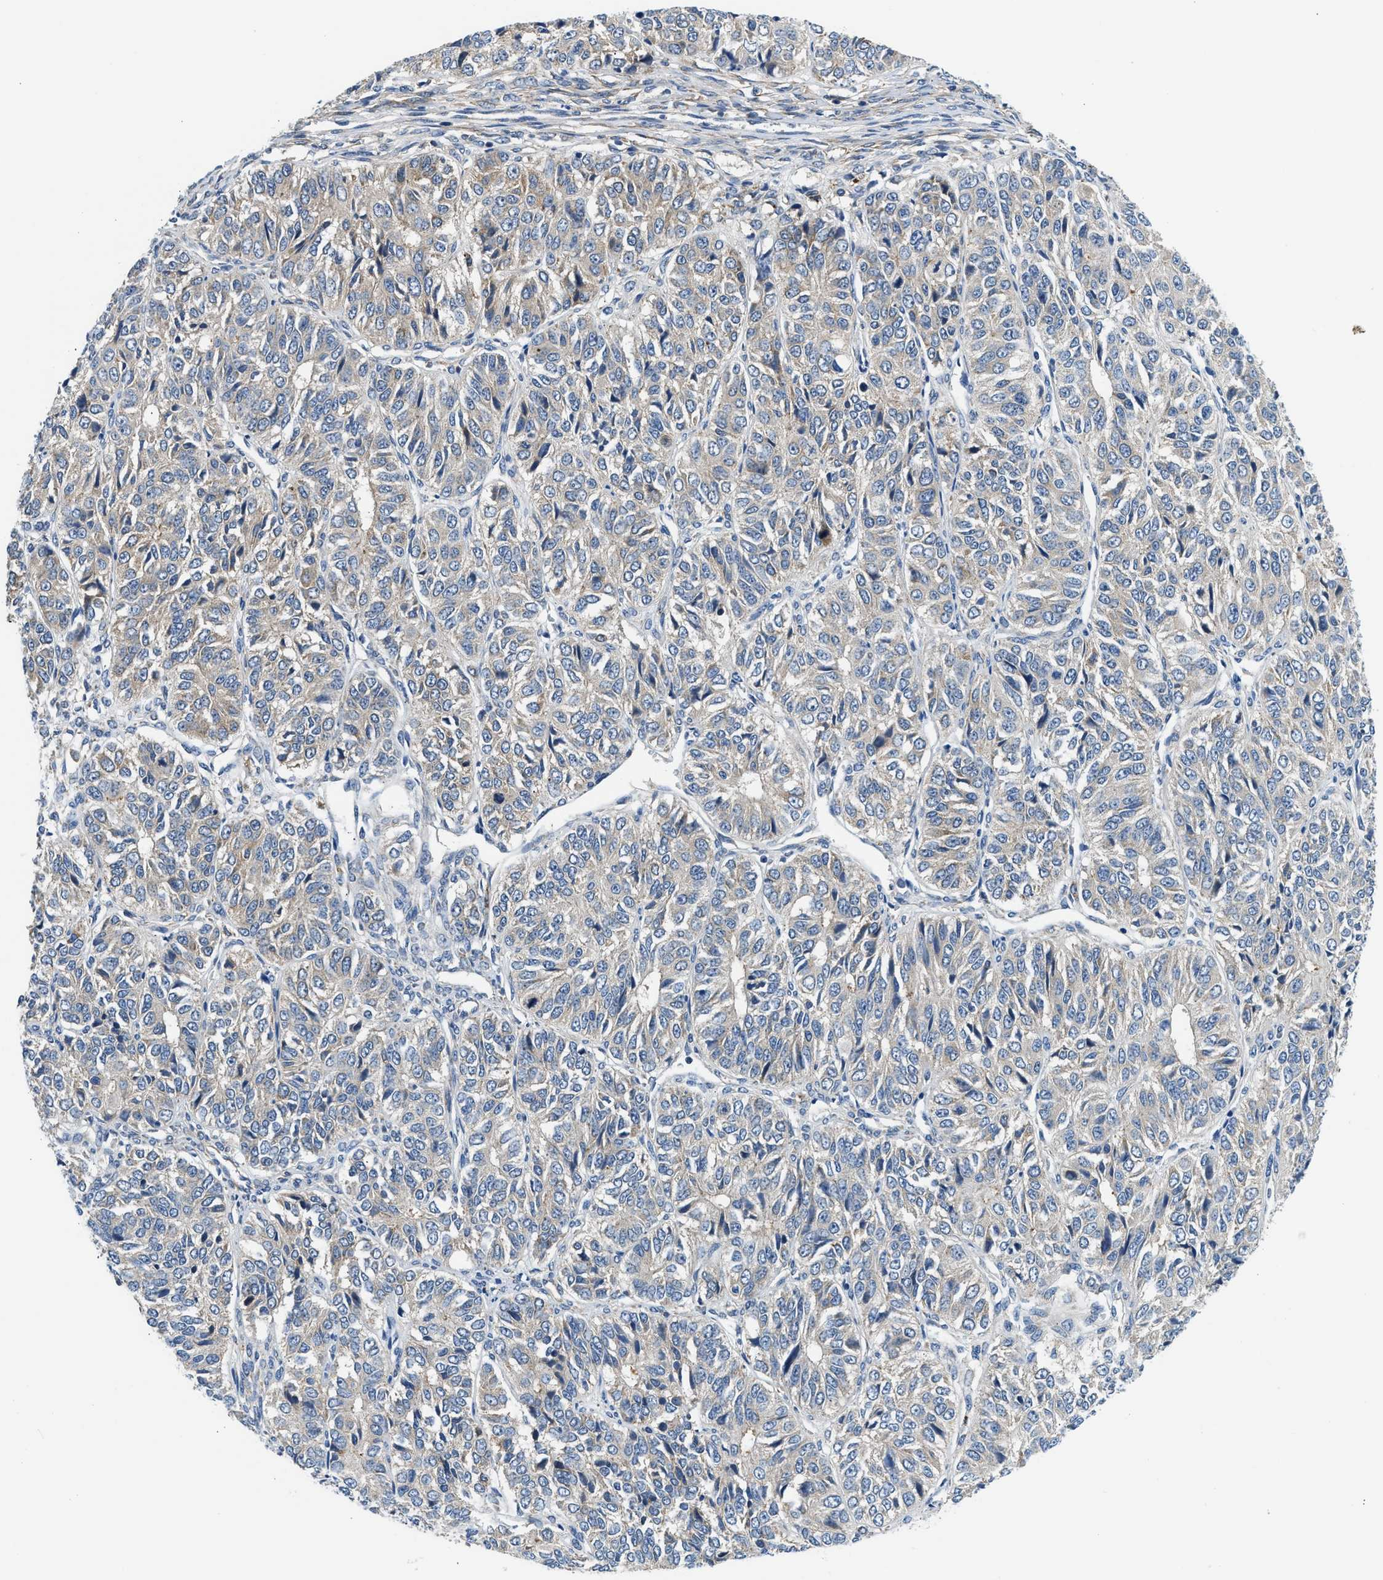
{"staining": {"intensity": "moderate", "quantity": "25%-75%", "location": "cytoplasmic/membranous"}, "tissue": "ovarian cancer", "cell_type": "Tumor cells", "image_type": "cancer", "snomed": [{"axis": "morphology", "description": "Carcinoma, endometroid"}, {"axis": "topography", "description": "Ovary"}], "caption": "Tumor cells exhibit medium levels of moderate cytoplasmic/membranous expression in about 25%-75% of cells in human ovarian cancer (endometroid carcinoma).", "gene": "LPIN2", "patient": {"sex": "female", "age": 51}}